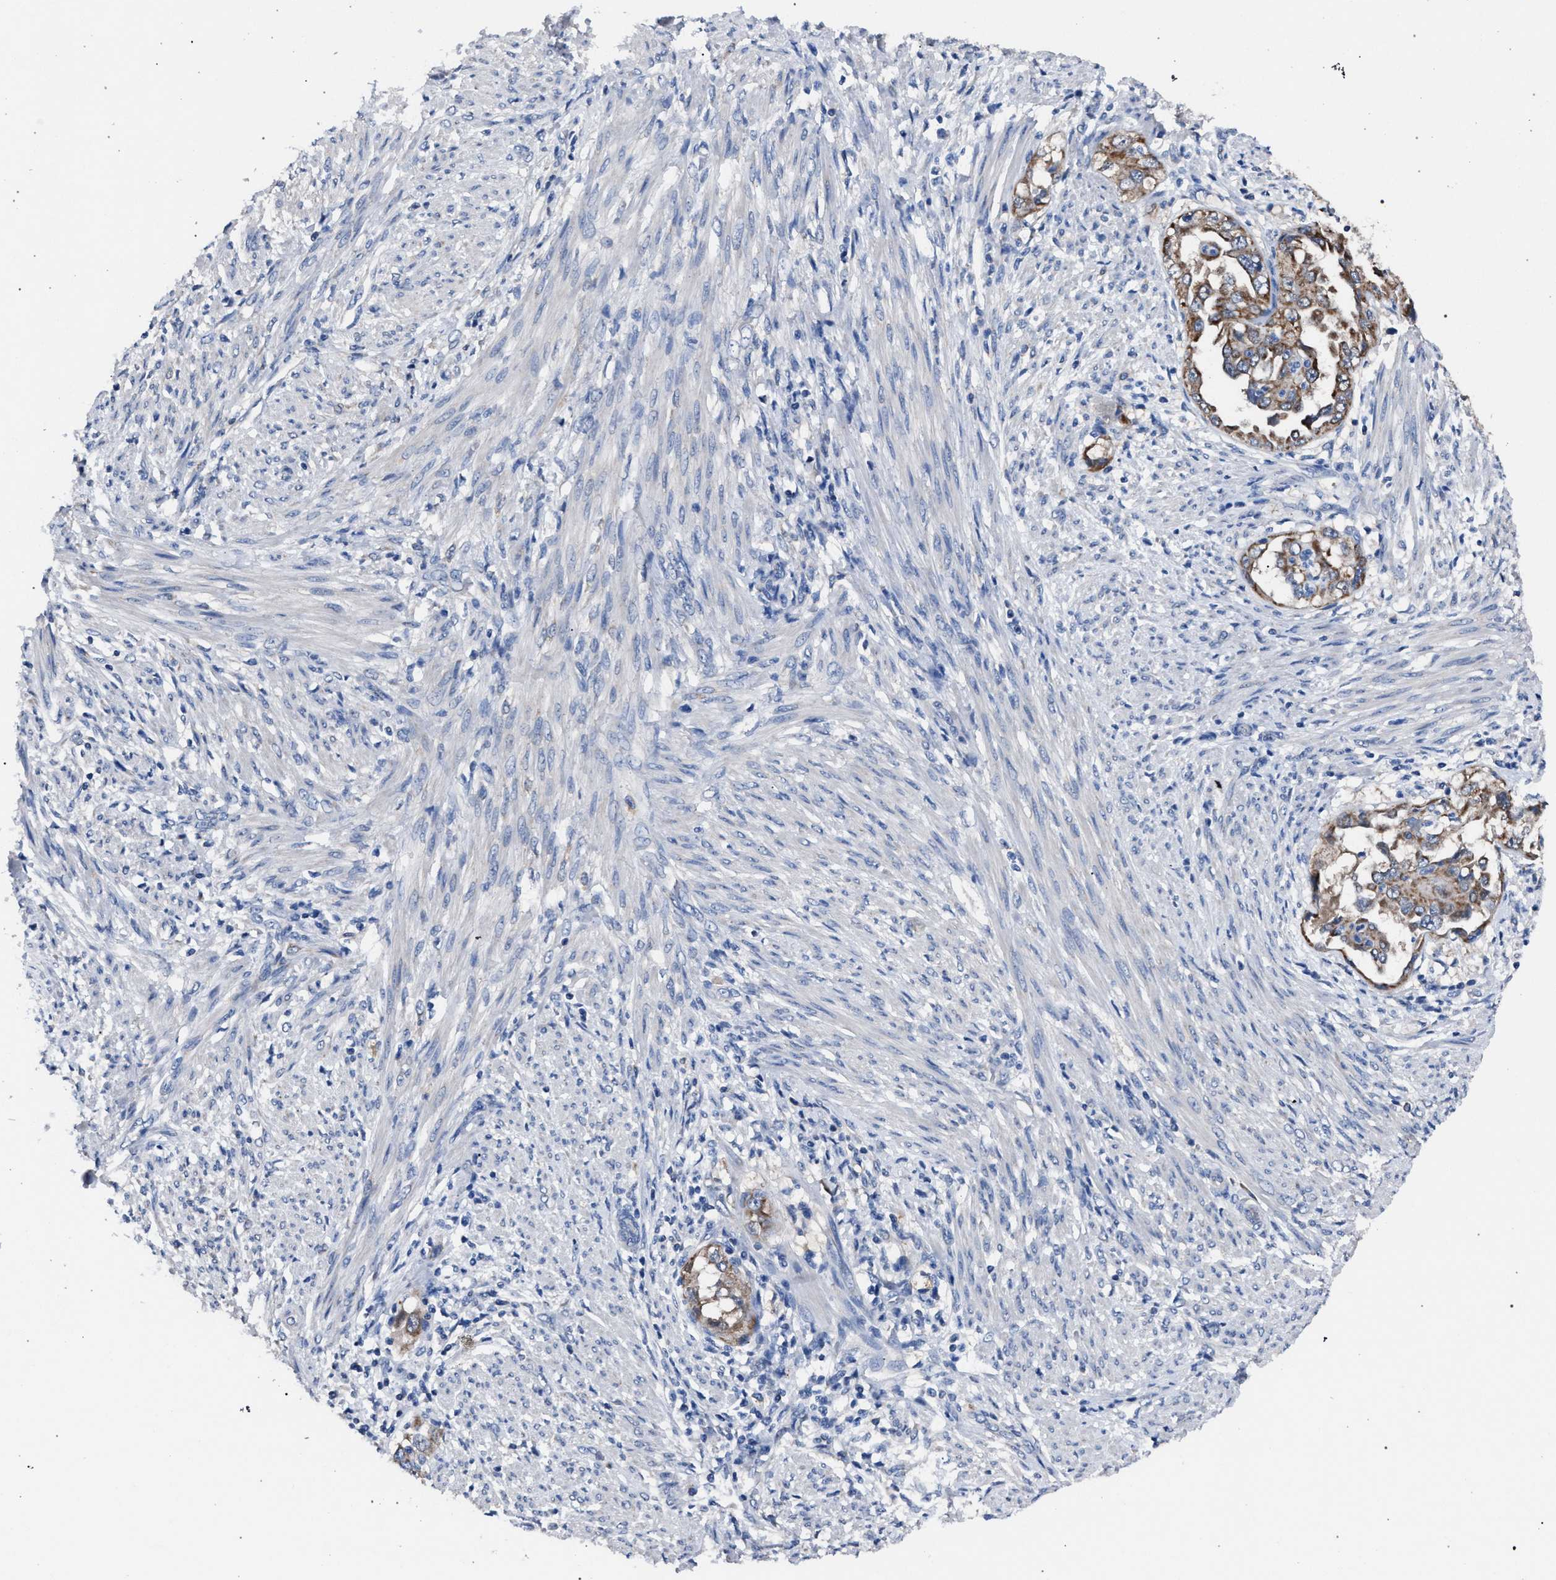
{"staining": {"intensity": "moderate", "quantity": ">75%", "location": "cytoplasmic/membranous"}, "tissue": "endometrial cancer", "cell_type": "Tumor cells", "image_type": "cancer", "snomed": [{"axis": "morphology", "description": "Adenocarcinoma, NOS"}, {"axis": "topography", "description": "Endometrium"}], "caption": "Immunohistochemistry (IHC) micrograph of neoplastic tissue: endometrial cancer (adenocarcinoma) stained using immunohistochemistry demonstrates medium levels of moderate protein expression localized specifically in the cytoplasmic/membranous of tumor cells, appearing as a cytoplasmic/membranous brown color.", "gene": "CRYZ", "patient": {"sex": "female", "age": 85}}